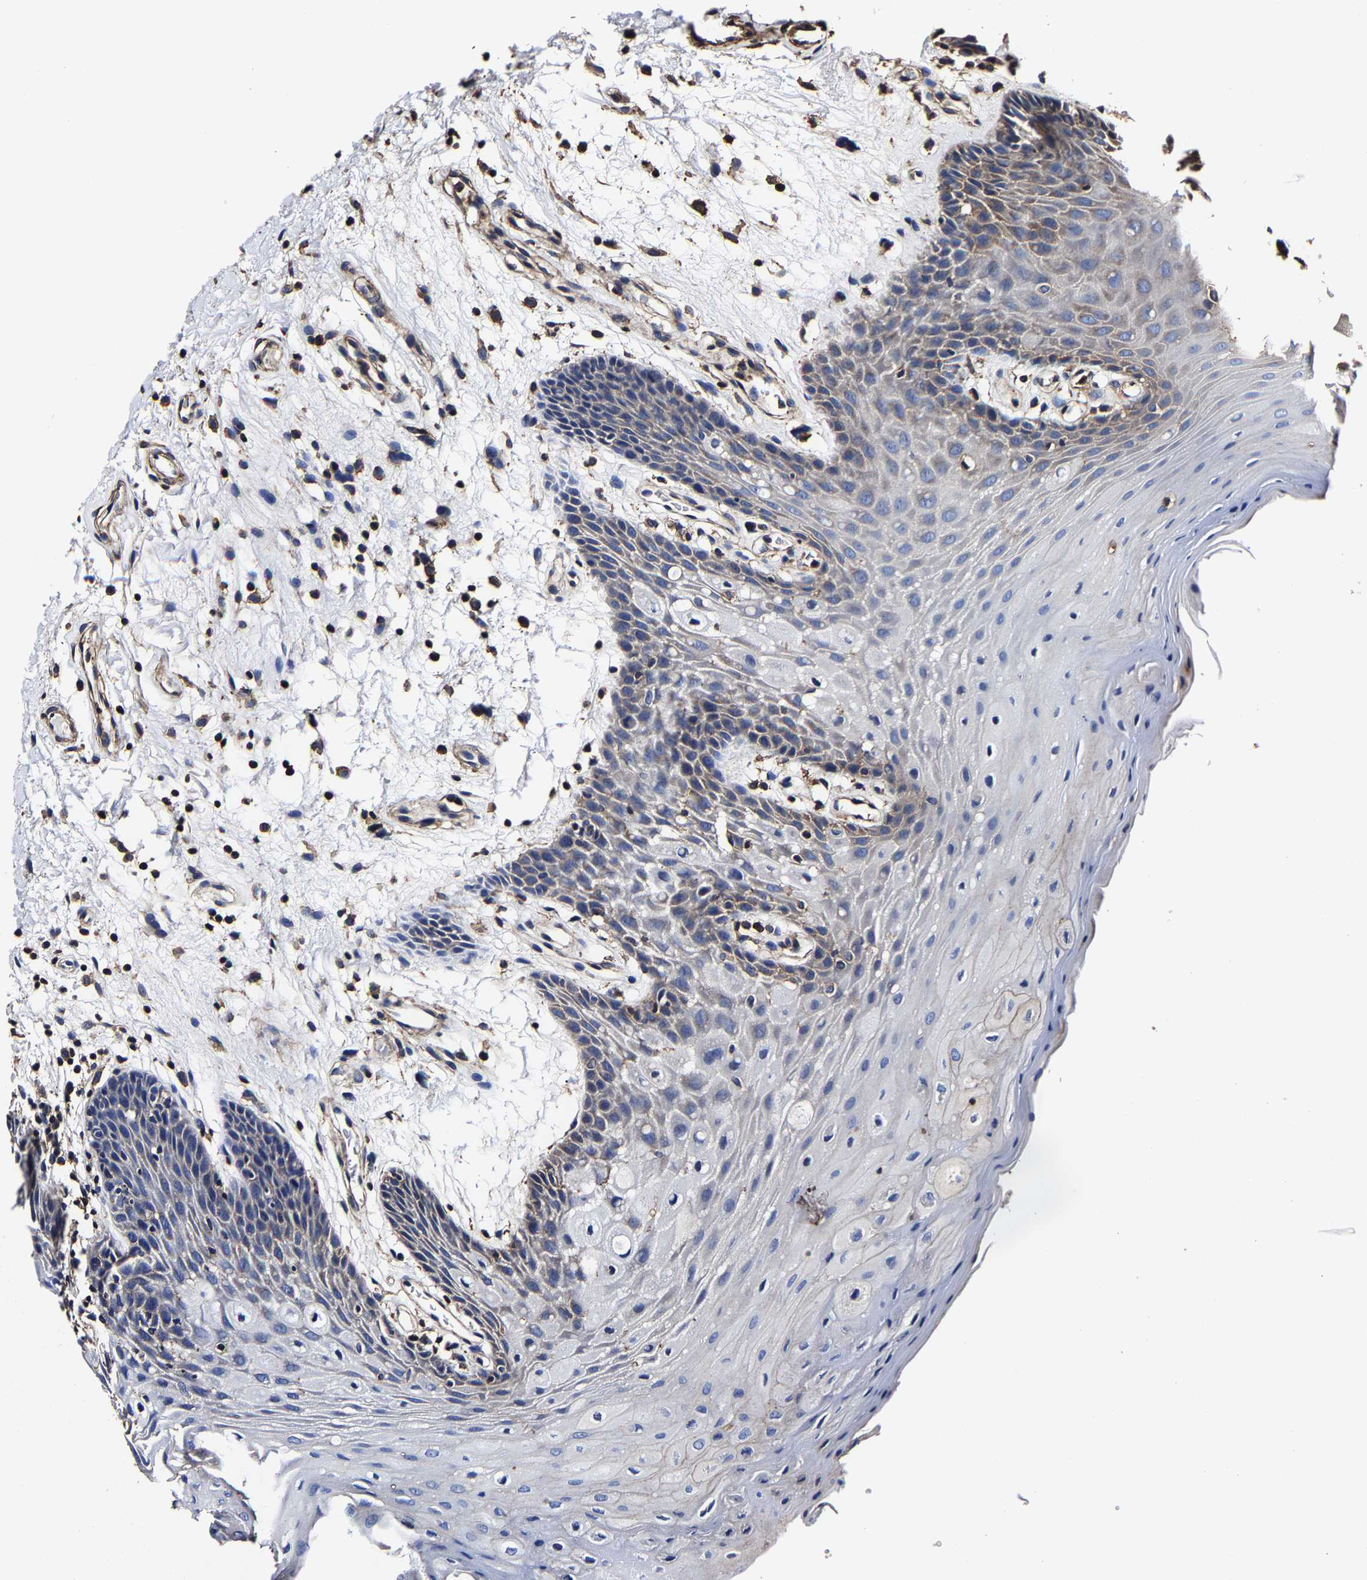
{"staining": {"intensity": "weak", "quantity": "<25%", "location": "cytoplasmic/membranous"}, "tissue": "oral mucosa", "cell_type": "Squamous epithelial cells", "image_type": "normal", "snomed": [{"axis": "morphology", "description": "Normal tissue, NOS"}, {"axis": "morphology", "description": "Squamous cell carcinoma, NOS"}, {"axis": "topography", "description": "Oral tissue"}, {"axis": "topography", "description": "Head-Neck"}], "caption": "DAB immunohistochemical staining of unremarkable oral mucosa reveals no significant positivity in squamous epithelial cells.", "gene": "SSH3", "patient": {"sex": "male", "age": 71}}